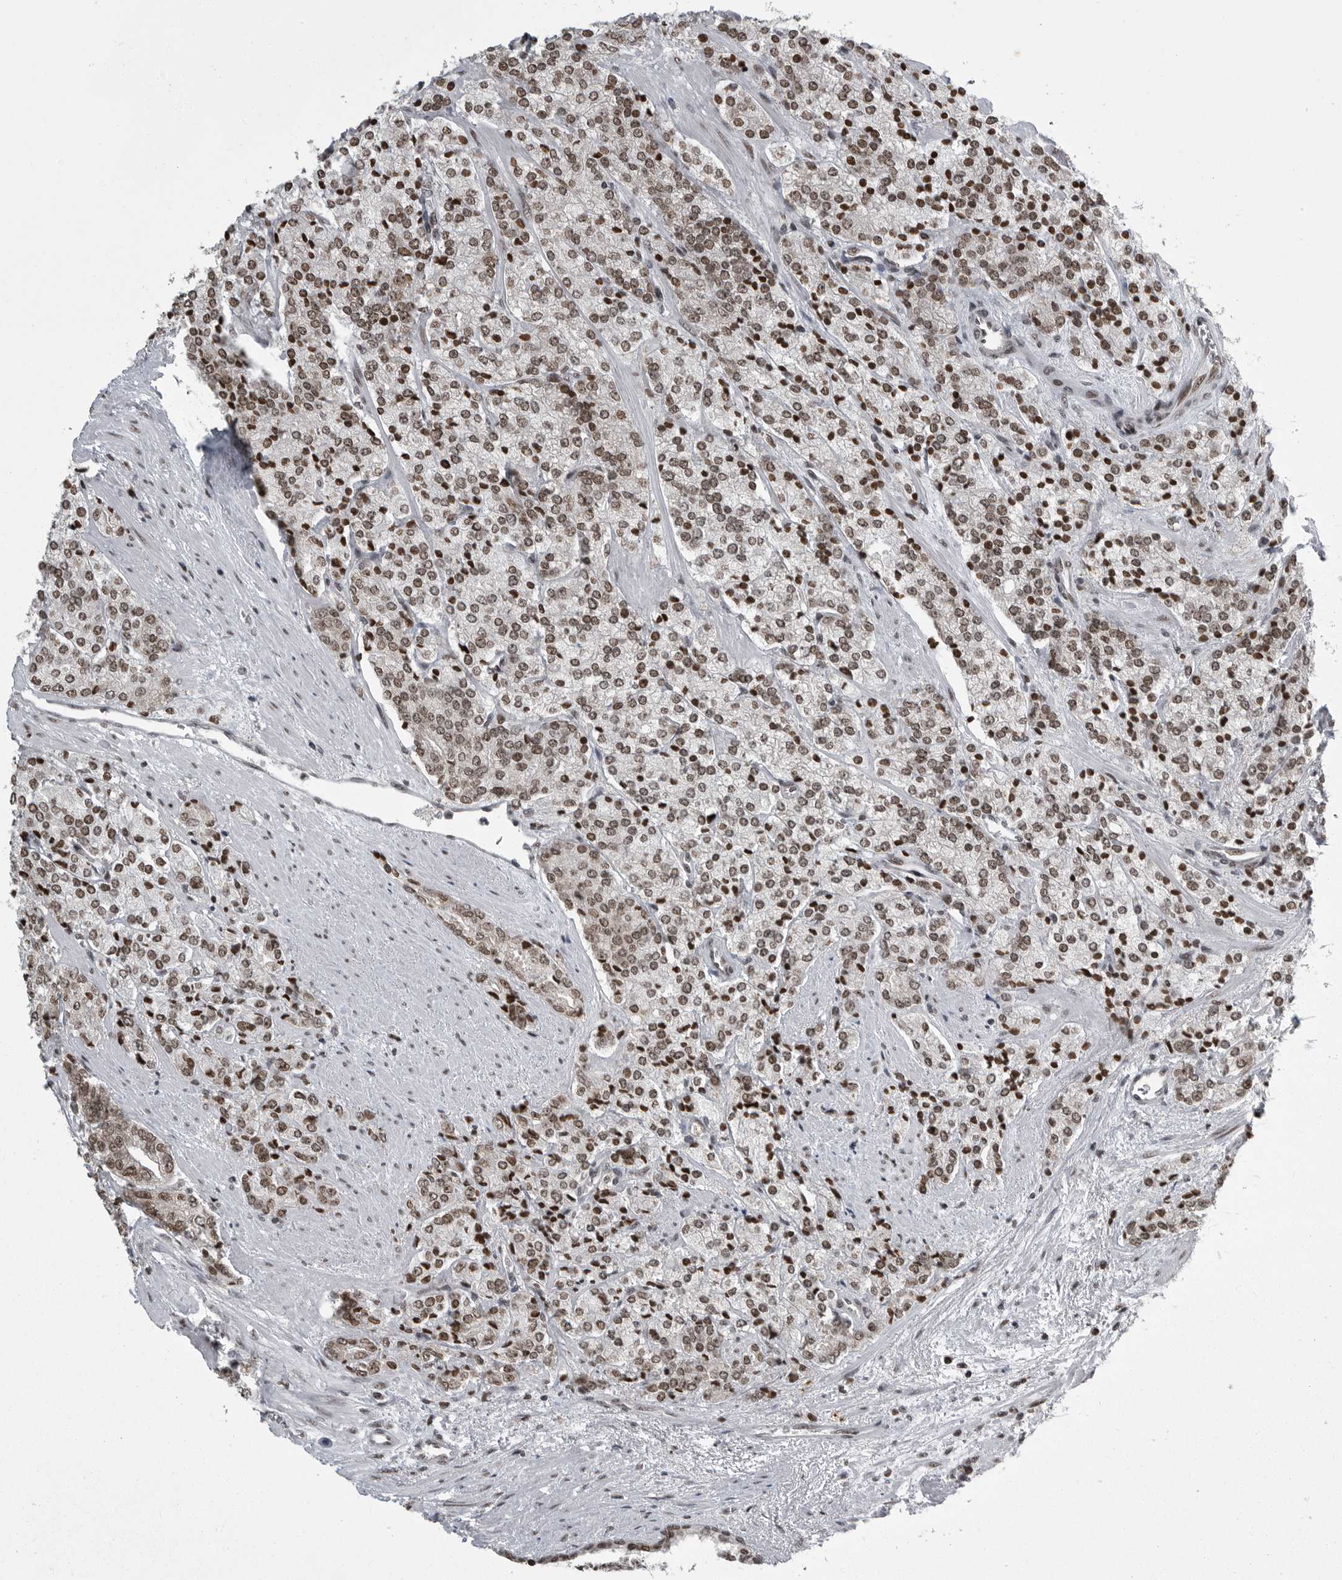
{"staining": {"intensity": "moderate", "quantity": ">75%", "location": "nuclear"}, "tissue": "prostate cancer", "cell_type": "Tumor cells", "image_type": "cancer", "snomed": [{"axis": "morphology", "description": "Adenocarcinoma, High grade"}, {"axis": "topography", "description": "Prostate"}], "caption": "The immunohistochemical stain labels moderate nuclear expression in tumor cells of prostate cancer tissue.", "gene": "YAF2", "patient": {"sex": "male", "age": 71}}